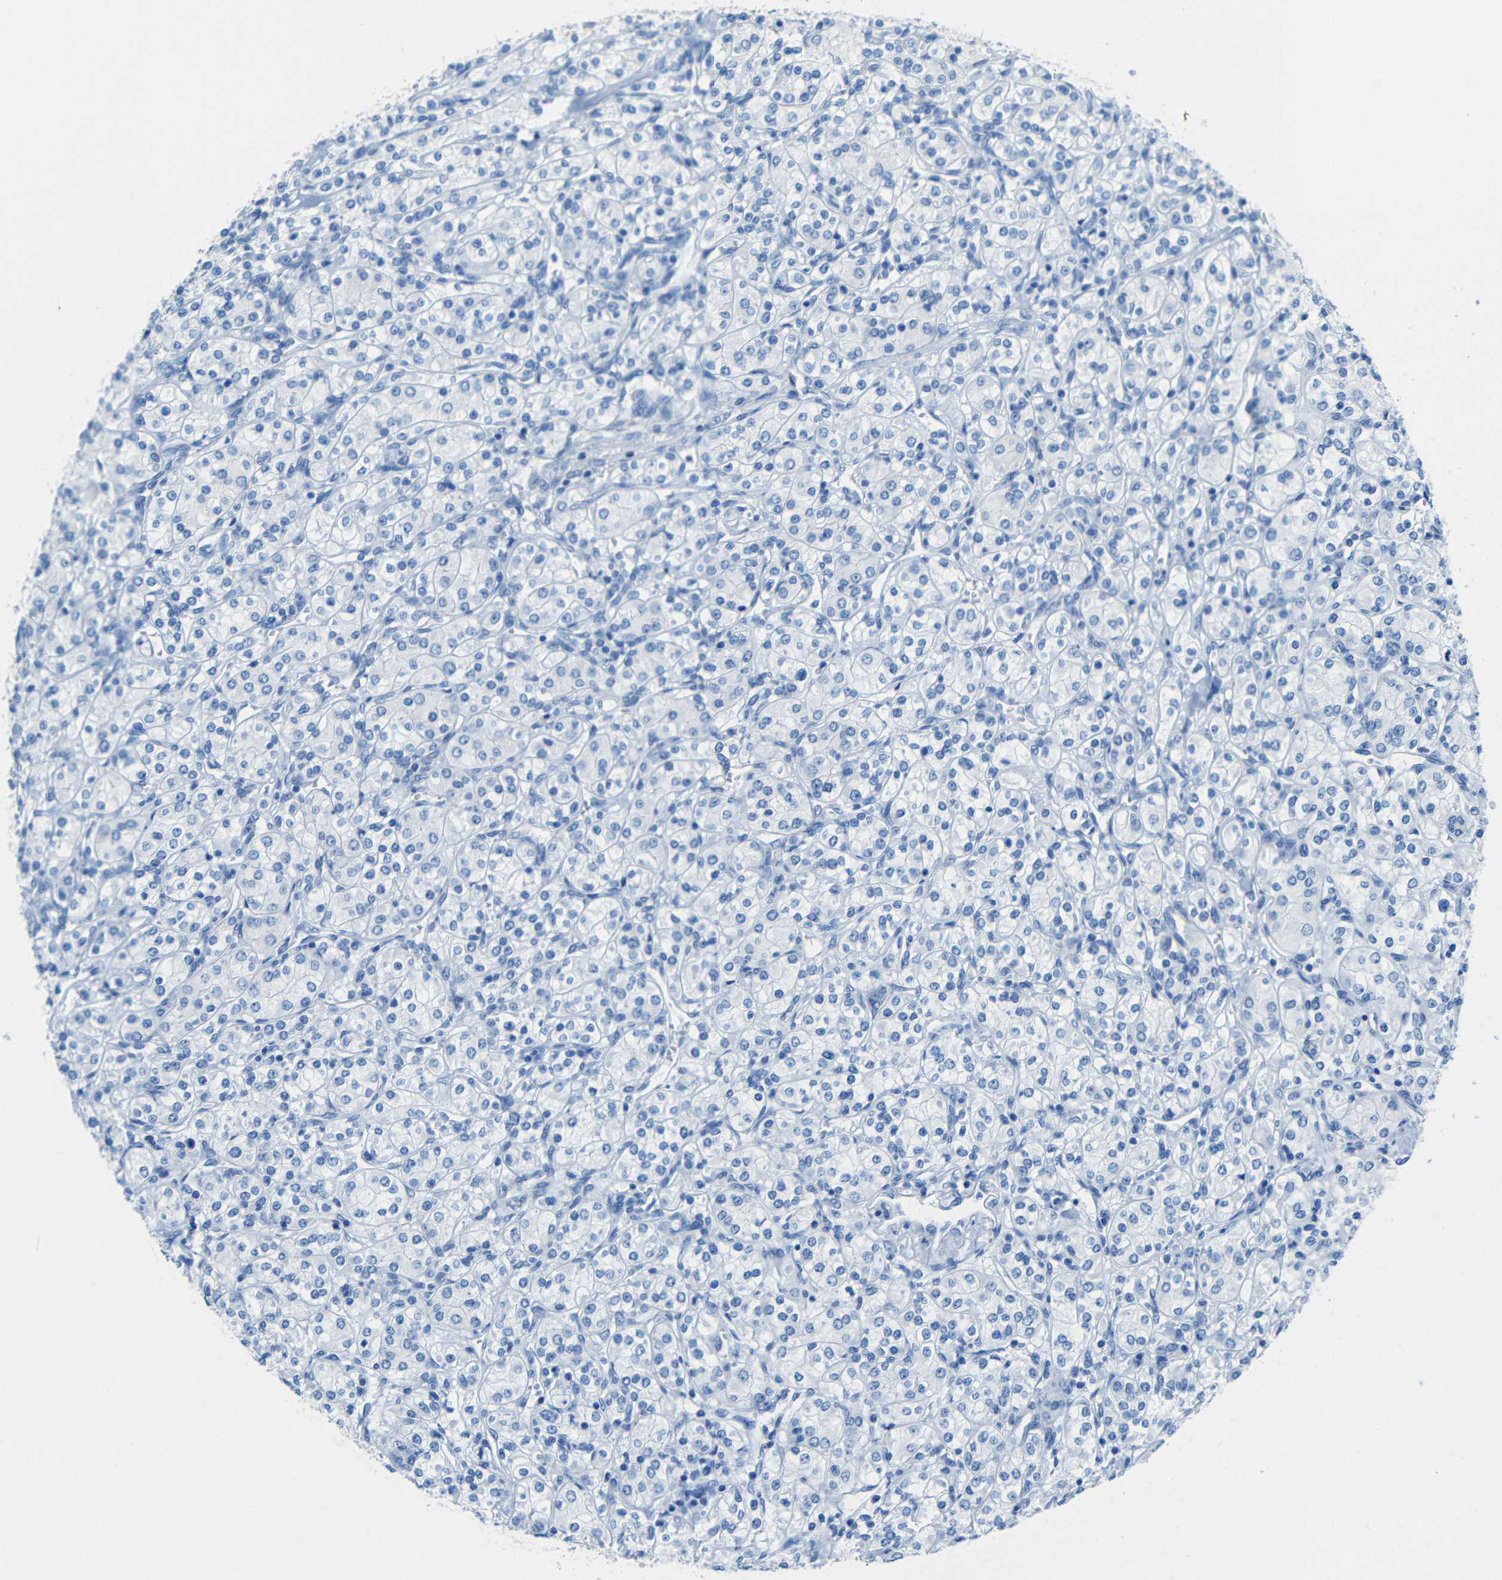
{"staining": {"intensity": "negative", "quantity": "none", "location": "none"}, "tissue": "renal cancer", "cell_type": "Tumor cells", "image_type": "cancer", "snomed": [{"axis": "morphology", "description": "Adenocarcinoma, NOS"}, {"axis": "topography", "description": "Kidney"}], "caption": "An image of renal cancer stained for a protein shows no brown staining in tumor cells. (Brightfield microscopy of DAB (3,3'-diaminobenzidine) IHC at high magnification).", "gene": "TUBB4B", "patient": {"sex": "male", "age": 77}}